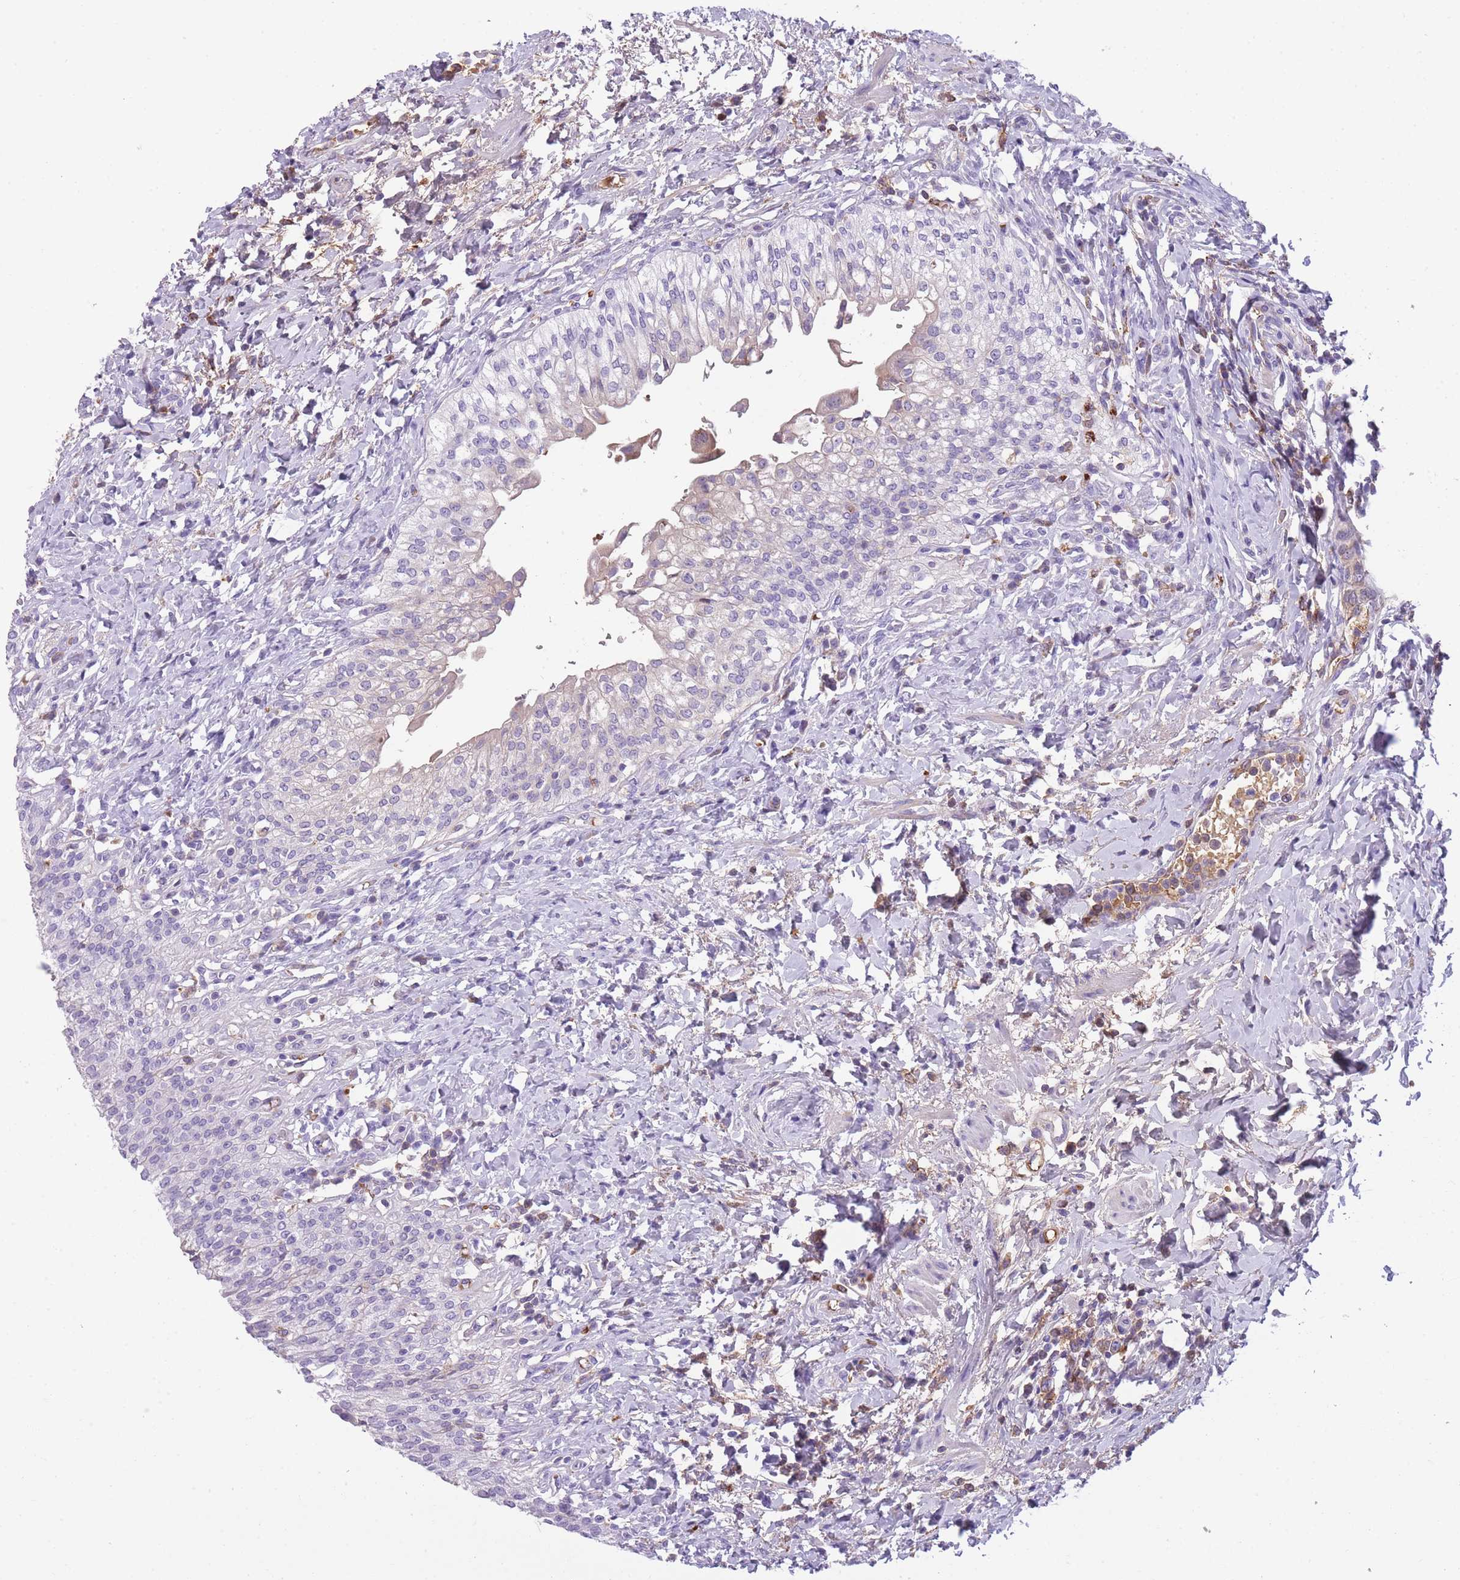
{"staining": {"intensity": "negative", "quantity": "none", "location": "none"}, "tissue": "urinary bladder", "cell_type": "Urothelial cells", "image_type": "normal", "snomed": [{"axis": "morphology", "description": "Normal tissue, NOS"}, {"axis": "morphology", "description": "Inflammation, NOS"}, {"axis": "topography", "description": "Urinary bladder"}], "caption": "Immunohistochemical staining of unremarkable urinary bladder exhibits no significant expression in urothelial cells. (Stains: DAB (3,3'-diaminobenzidine) immunohistochemistry (IHC) with hematoxylin counter stain, Microscopy: brightfield microscopy at high magnification).", "gene": "GNAT1", "patient": {"sex": "male", "age": 64}}